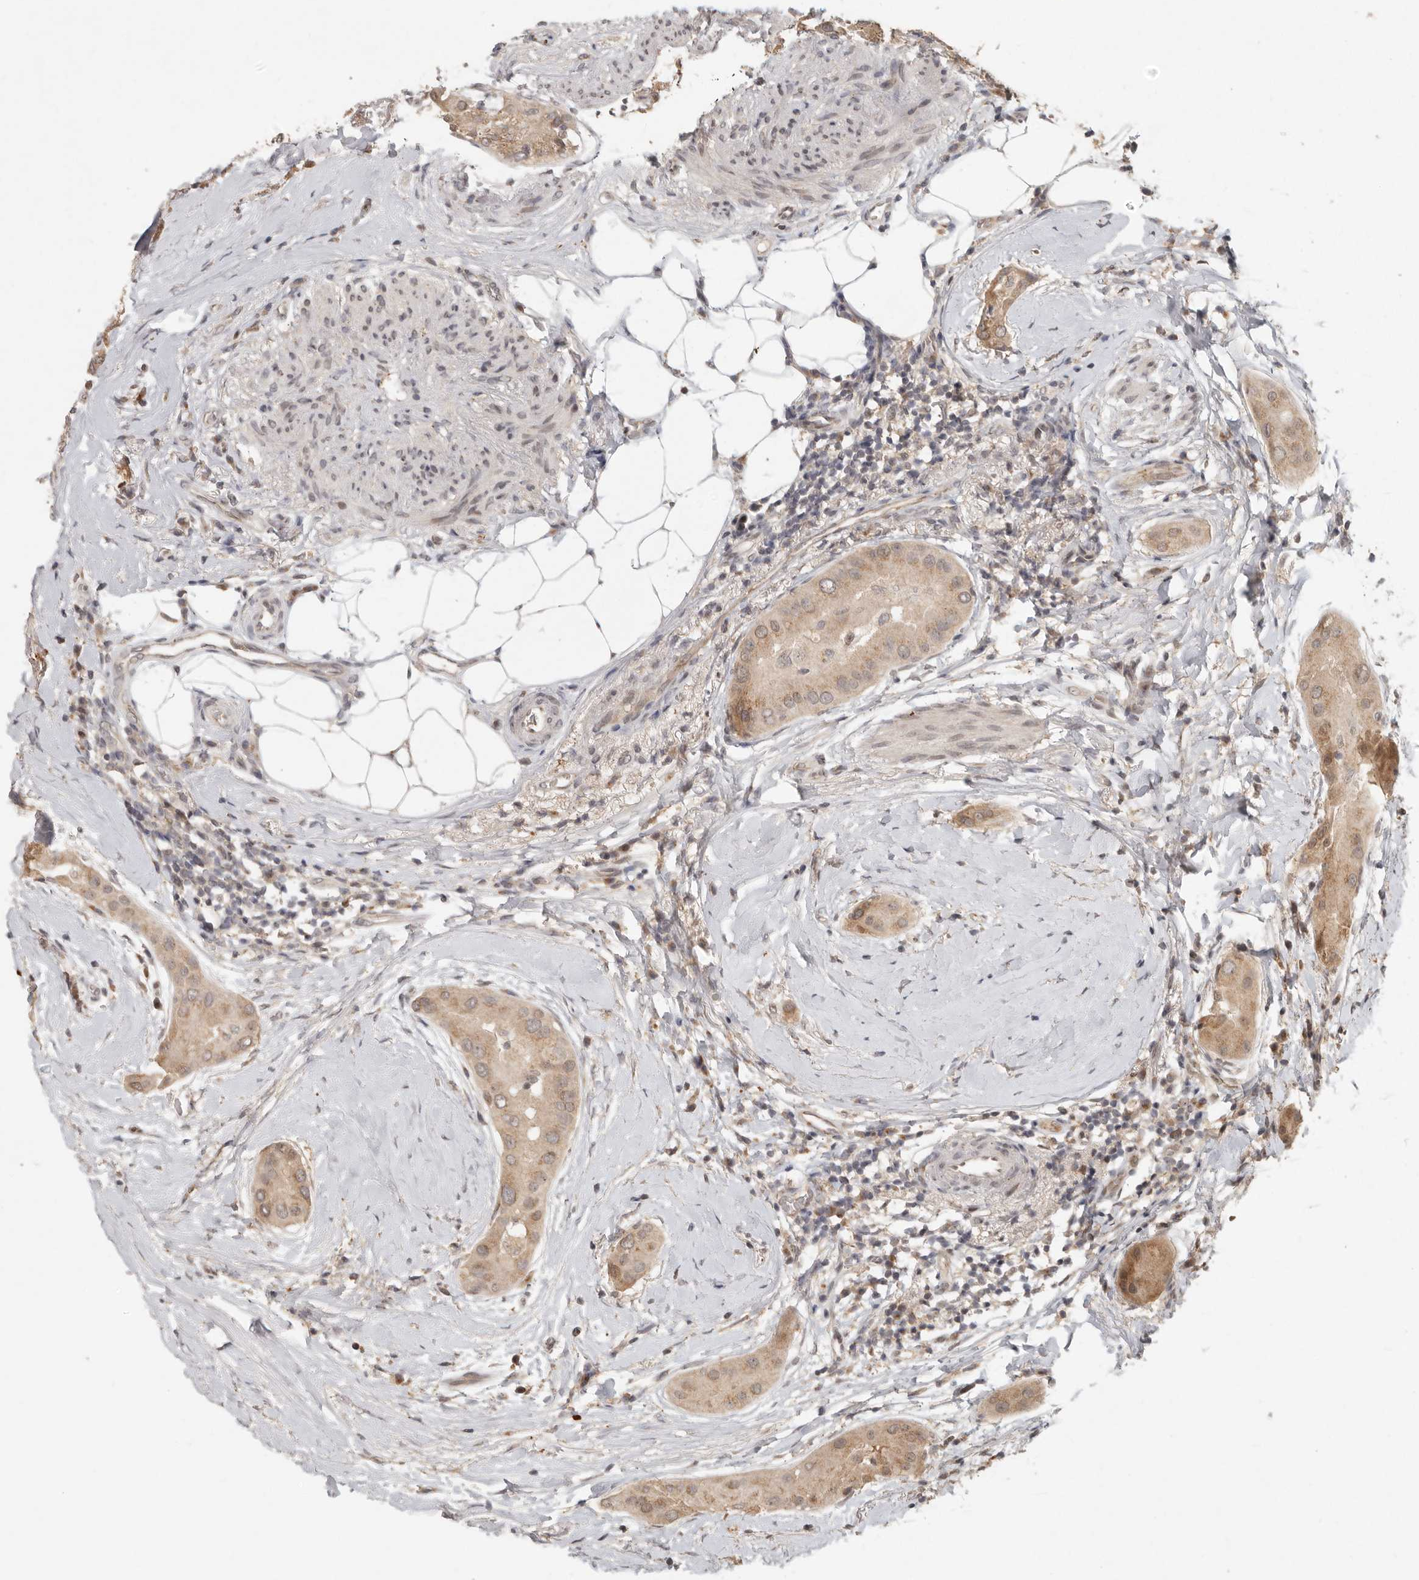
{"staining": {"intensity": "moderate", "quantity": ">75%", "location": "cytoplasmic/membranous,nuclear"}, "tissue": "thyroid cancer", "cell_type": "Tumor cells", "image_type": "cancer", "snomed": [{"axis": "morphology", "description": "Papillary adenocarcinoma, NOS"}, {"axis": "topography", "description": "Thyroid gland"}], "caption": "A micrograph of papillary adenocarcinoma (thyroid) stained for a protein shows moderate cytoplasmic/membranous and nuclear brown staining in tumor cells.", "gene": "LRRC75A", "patient": {"sex": "male", "age": 33}}